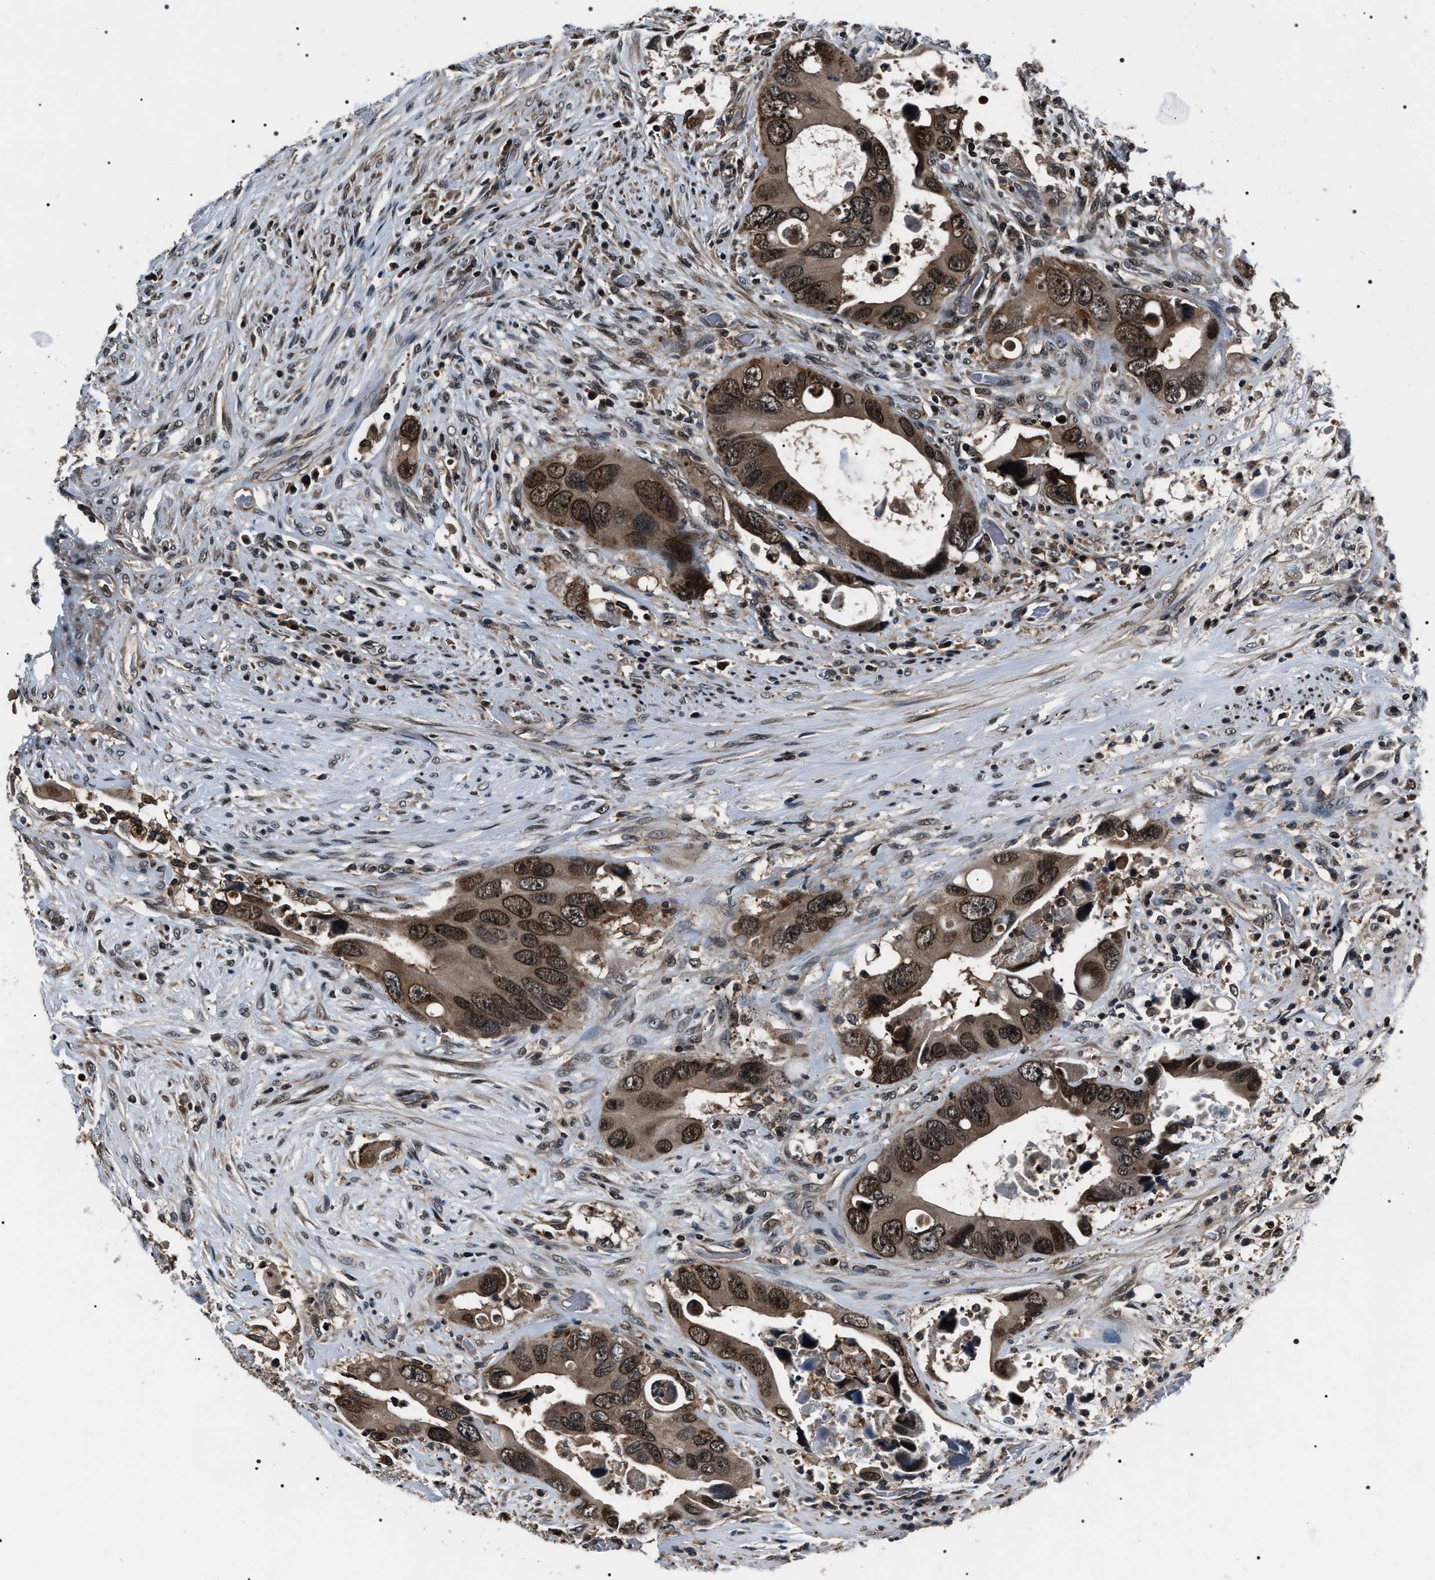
{"staining": {"intensity": "moderate", "quantity": ">75%", "location": "cytoplasmic/membranous,nuclear"}, "tissue": "colorectal cancer", "cell_type": "Tumor cells", "image_type": "cancer", "snomed": [{"axis": "morphology", "description": "Adenocarcinoma, NOS"}, {"axis": "topography", "description": "Rectum"}], "caption": "IHC histopathology image of neoplastic tissue: adenocarcinoma (colorectal) stained using immunohistochemistry (IHC) reveals medium levels of moderate protein expression localized specifically in the cytoplasmic/membranous and nuclear of tumor cells, appearing as a cytoplasmic/membranous and nuclear brown color.", "gene": "SIPA1", "patient": {"sex": "male", "age": 70}}